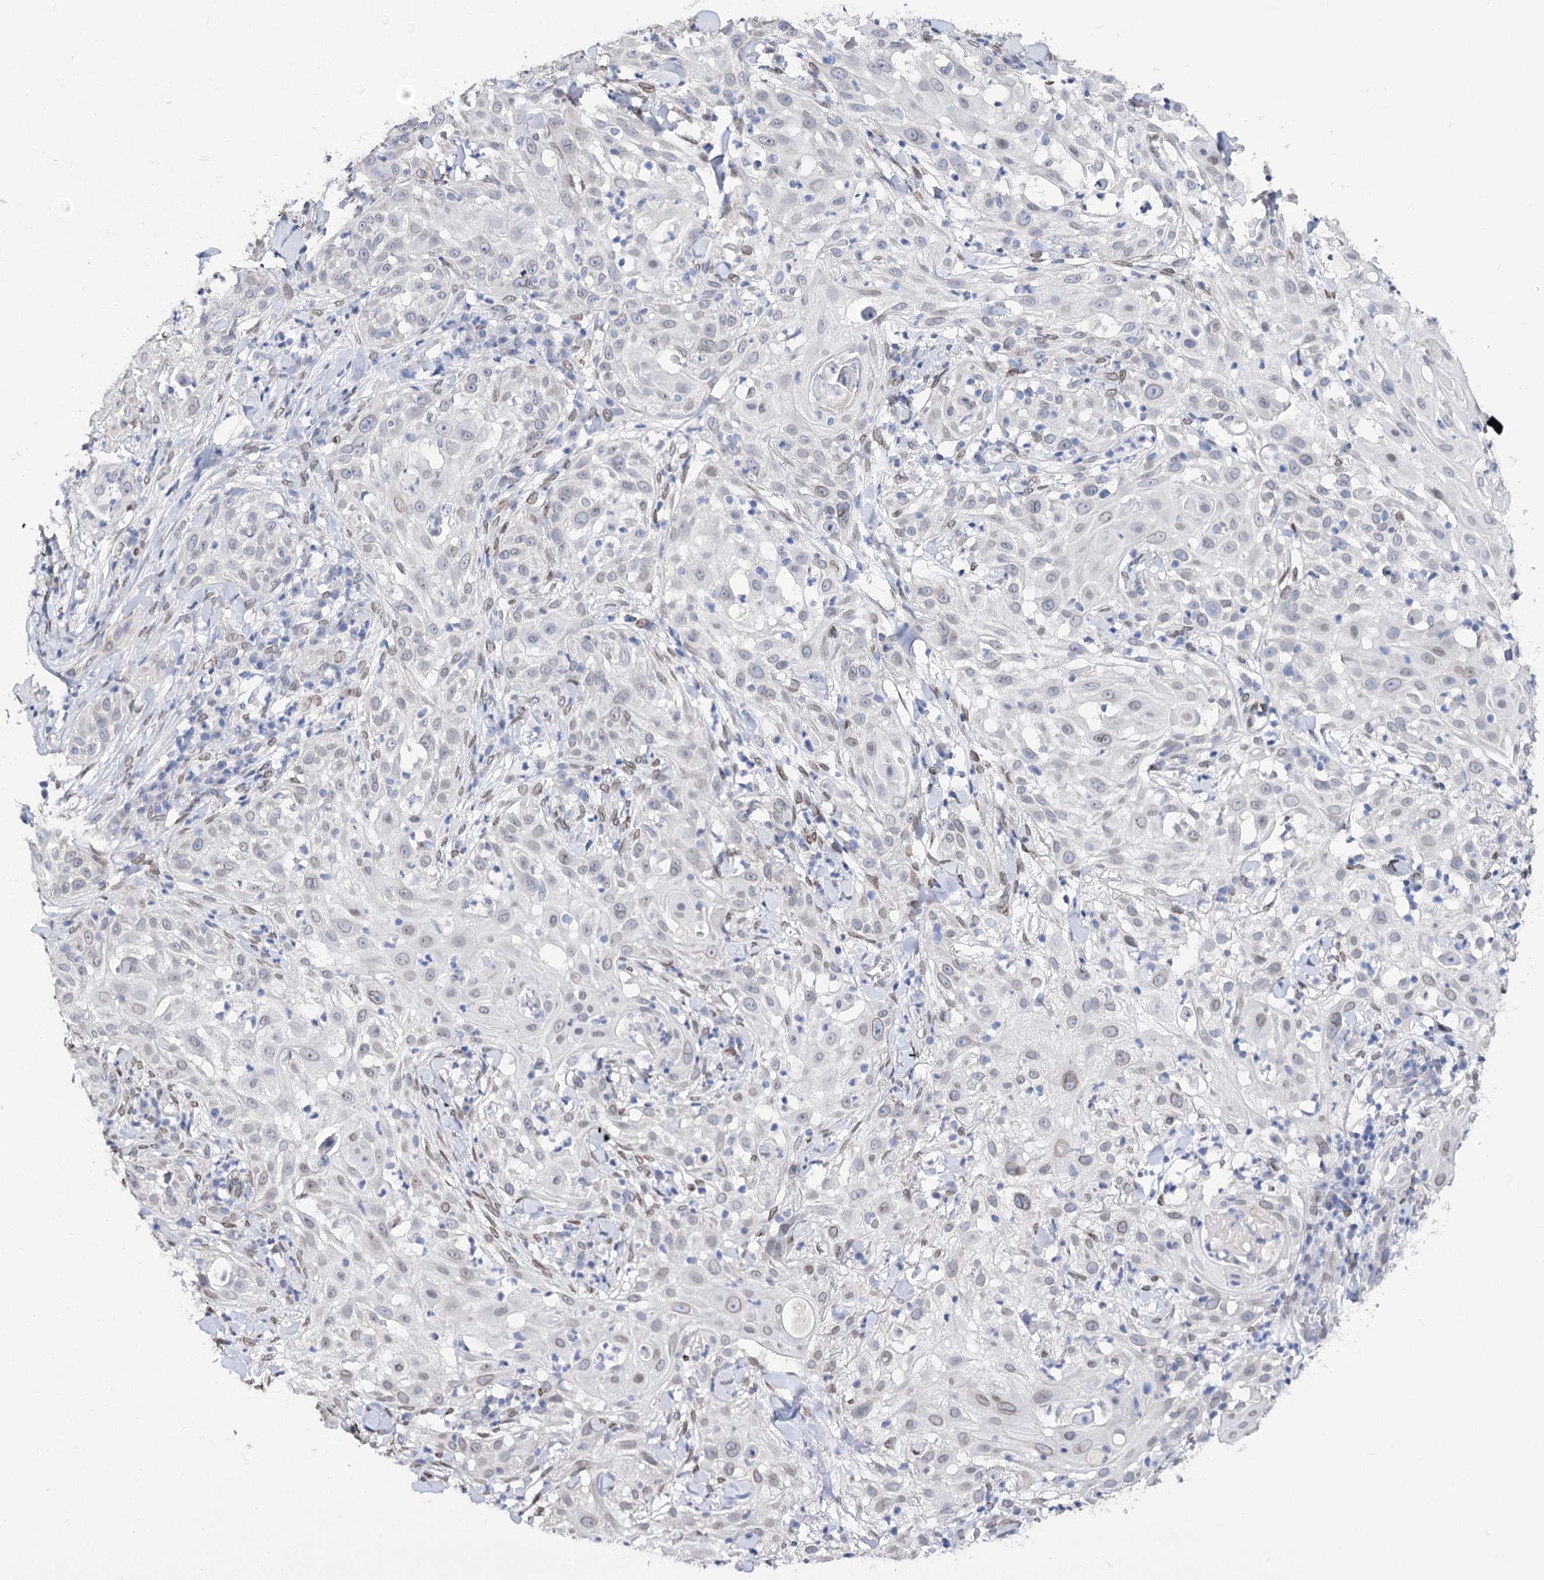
{"staining": {"intensity": "weak", "quantity": "<25%", "location": "cytoplasmic/membranous,nuclear"}, "tissue": "skin cancer", "cell_type": "Tumor cells", "image_type": "cancer", "snomed": [{"axis": "morphology", "description": "Squamous cell carcinoma, NOS"}, {"axis": "topography", "description": "Skin"}], "caption": "The photomicrograph shows no staining of tumor cells in skin cancer (squamous cell carcinoma).", "gene": "TMEM201", "patient": {"sex": "female", "age": 44}}